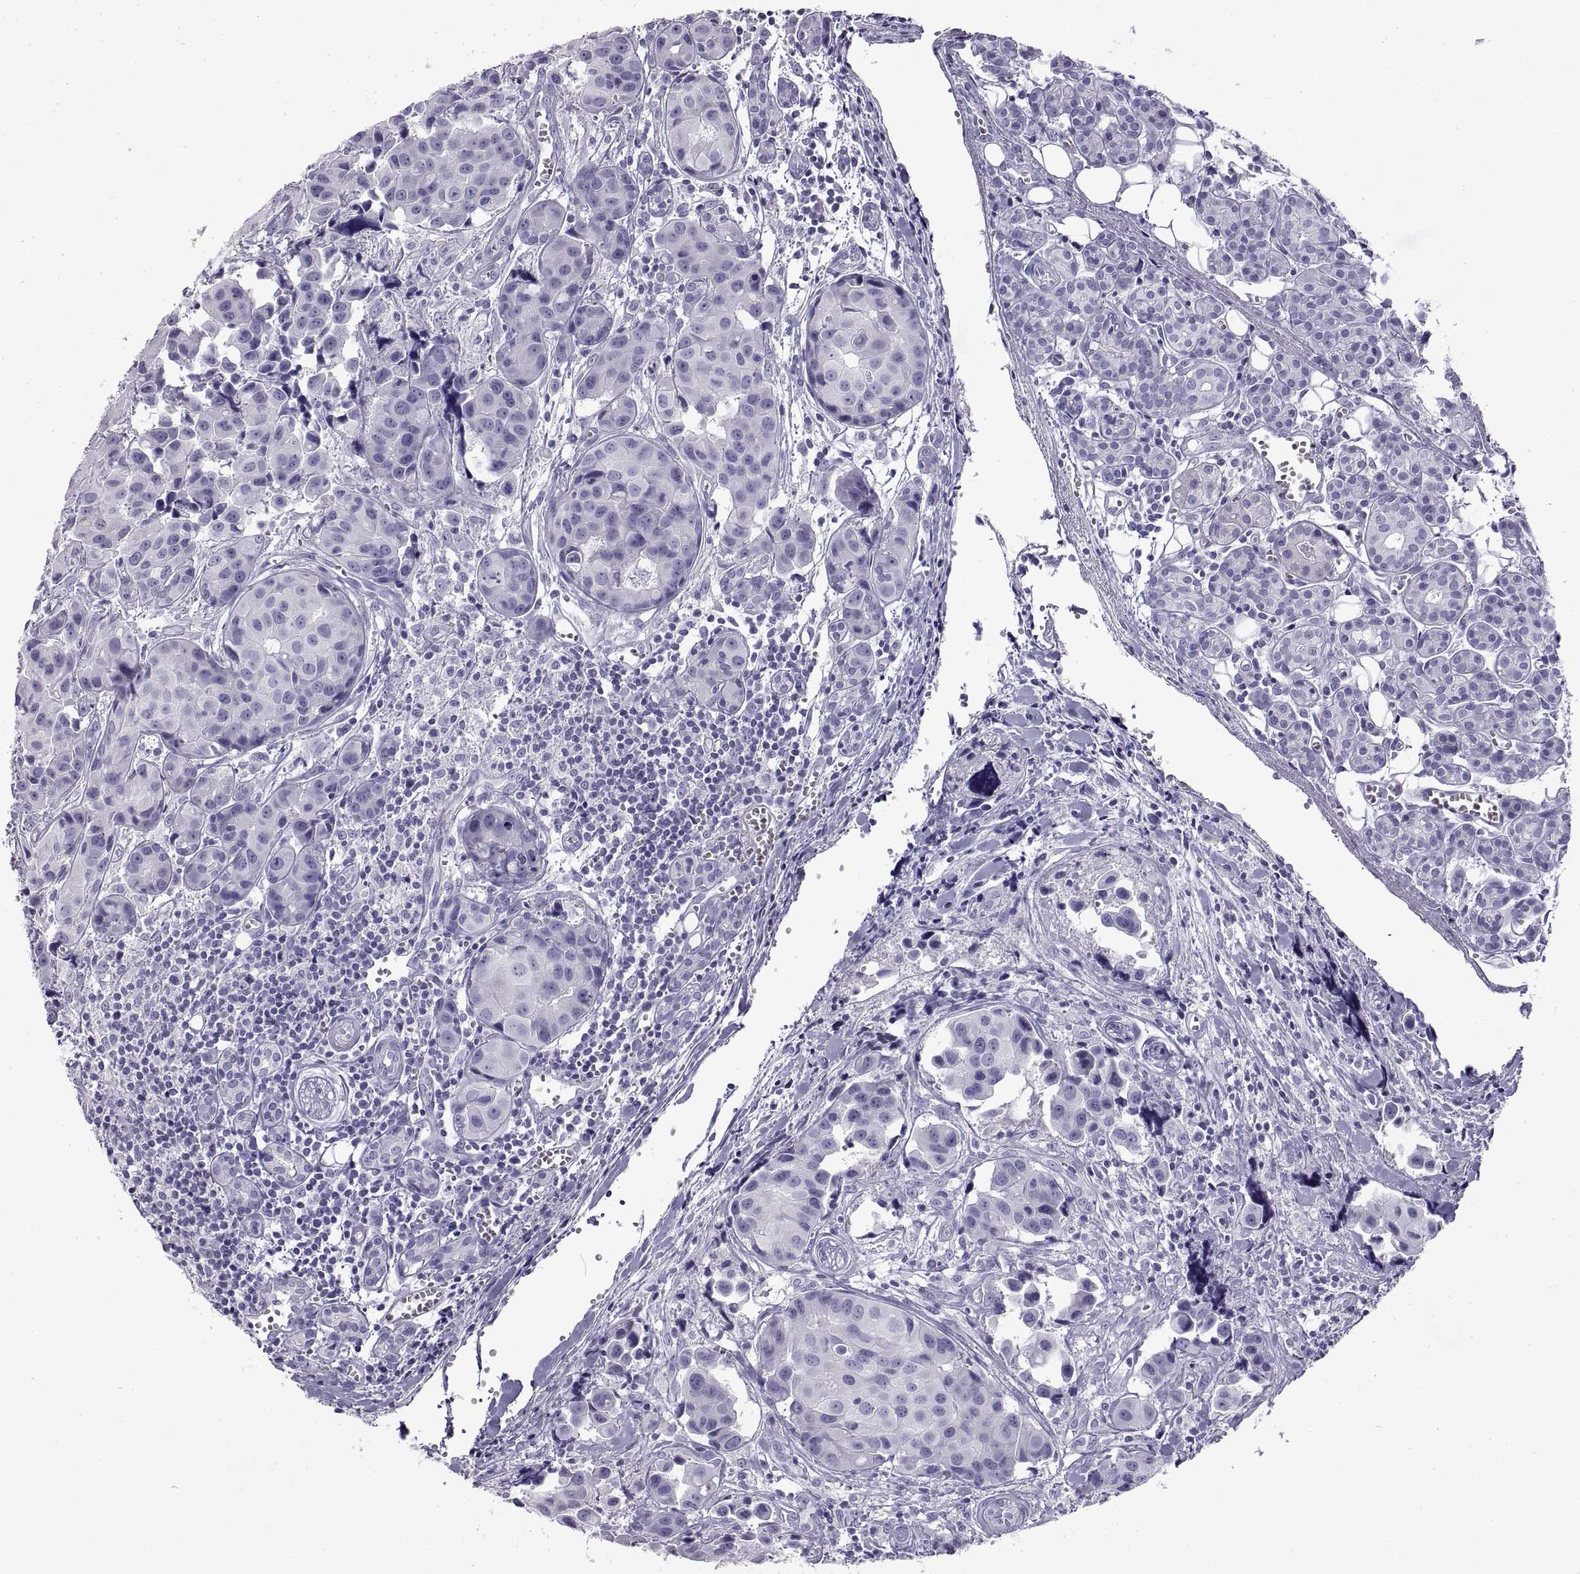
{"staining": {"intensity": "negative", "quantity": "none", "location": "none"}, "tissue": "head and neck cancer", "cell_type": "Tumor cells", "image_type": "cancer", "snomed": [{"axis": "morphology", "description": "Adenocarcinoma, NOS"}, {"axis": "topography", "description": "Head-Neck"}], "caption": "A high-resolution image shows IHC staining of head and neck cancer, which demonstrates no significant expression in tumor cells.", "gene": "RLBP1", "patient": {"sex": "male", "age": 76}}